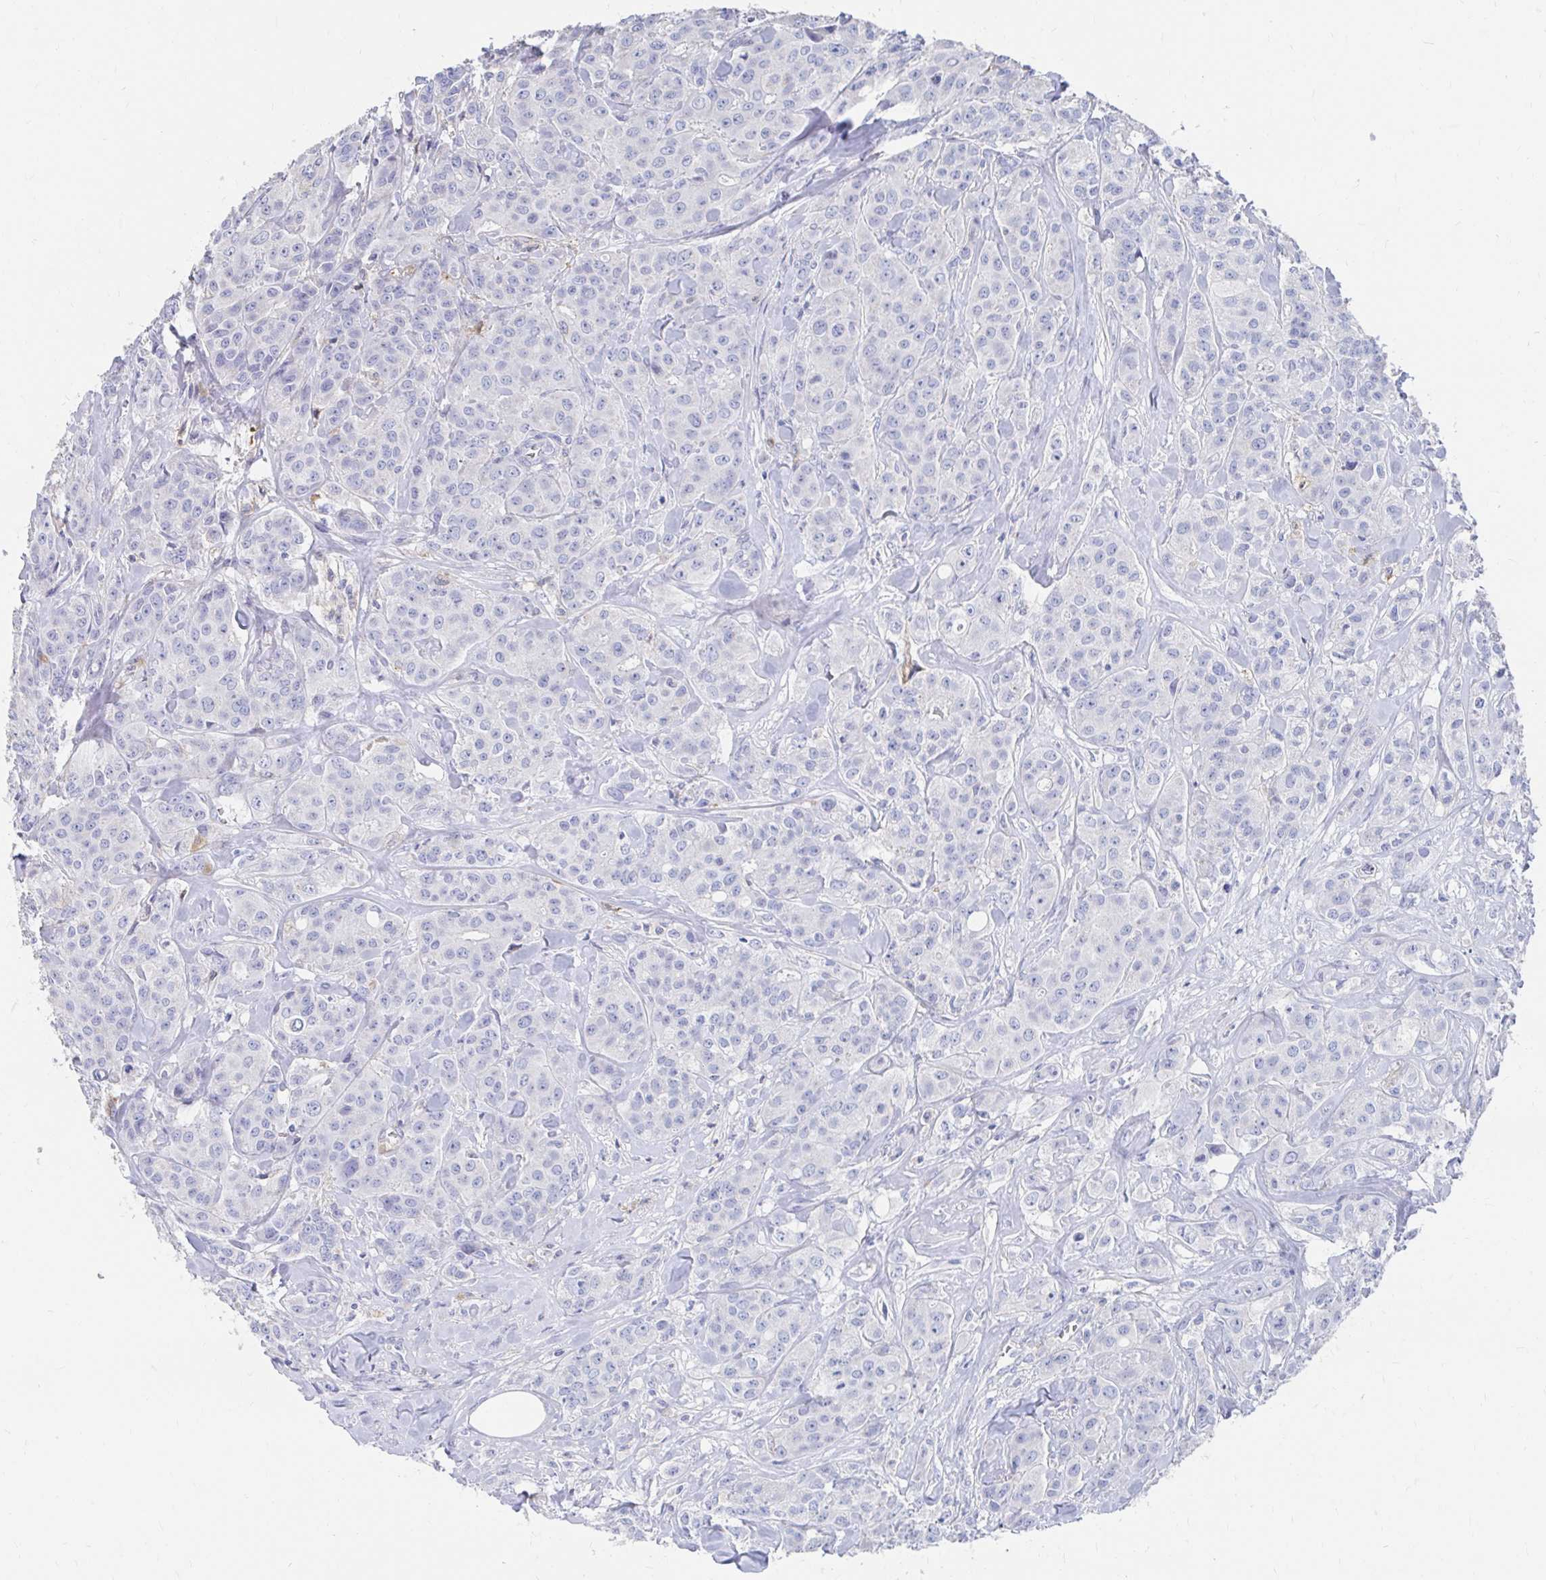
{"staining": {"intensity": "negative", "quantity": "none", "location": "none"}, "tissue": "breast cancer", "cell_type": "Tumor cells", "image_type": "cancer", "snomed": [{"axis": "morphology", "description": "Normal tissue, NOS"}, {"axis": "morphology", "description": "Duct carcinoma"}, {"axis": "topography", "description": "Breast"}], "caption": "The micrograph displays no staining of tumor cells in breast invasive ductal carcinoma. (DAB (3,3'-diaminobenzidine) immunohistochemistry (IHC) with hematoxylin counter stain).", "gene": "LAMC3", "patient": {"sex": "female", "age": 43}}